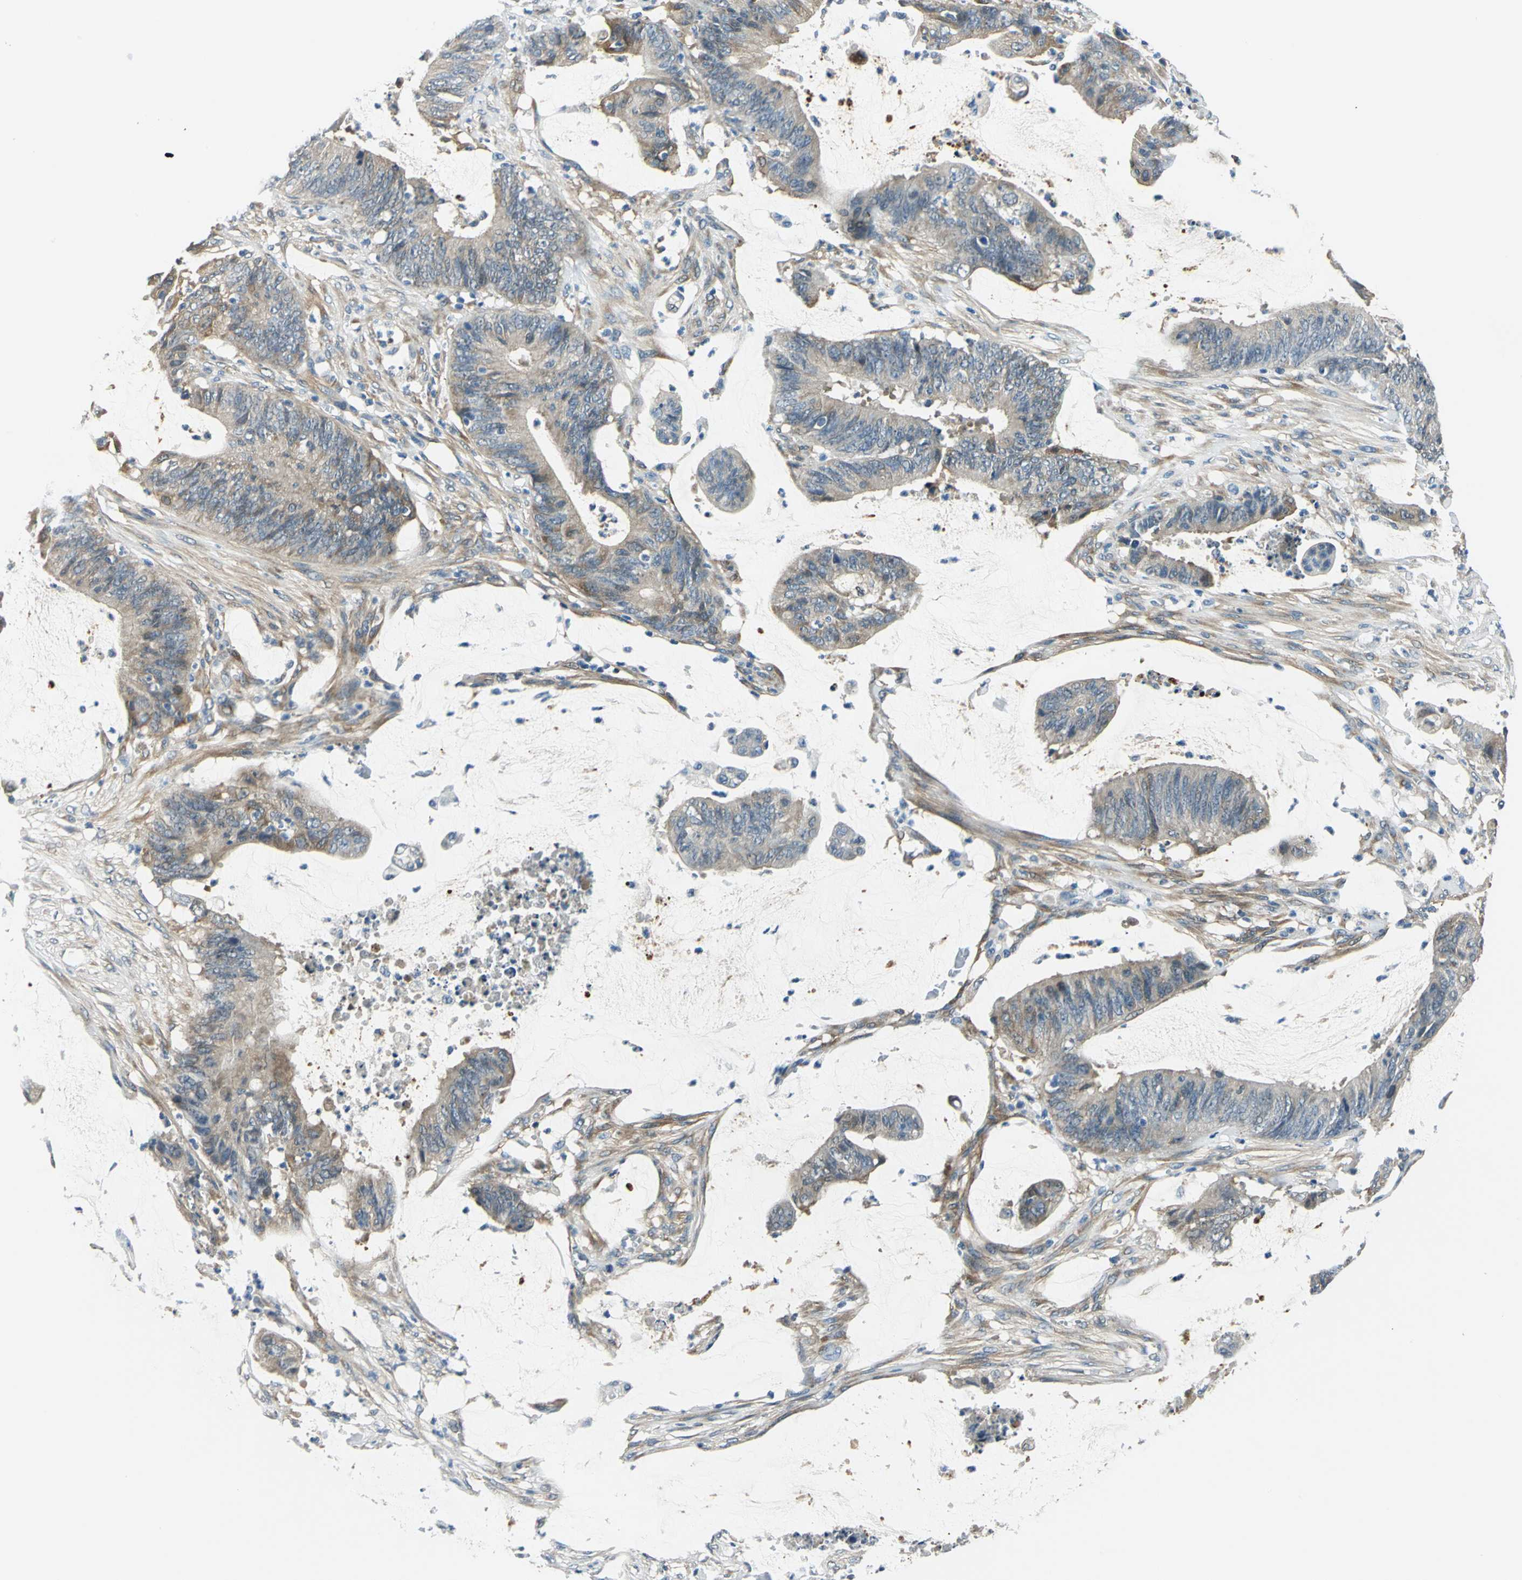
{"staining": {"intensity": "weak", "quantity": "25%-75%", "location": "cytoplasmic/membranous"}, "tissue": "colorectal cancer", "cell_type": "Tumor cells", "image_type": "cancer", "snomed": [{"axis": "morphology", "description": "Adenocarcinoma, NOS"}, {"axis": "topography", "description": "Rectum"}], "caption": "A micrograph of human colorectal adenocarcinoma stained for a protein displays weak cytoplasmic/membranous brown staining in tumor cells.", "gene": "CDC42EP1", "patient": {"sex": "female", "age": 66}}